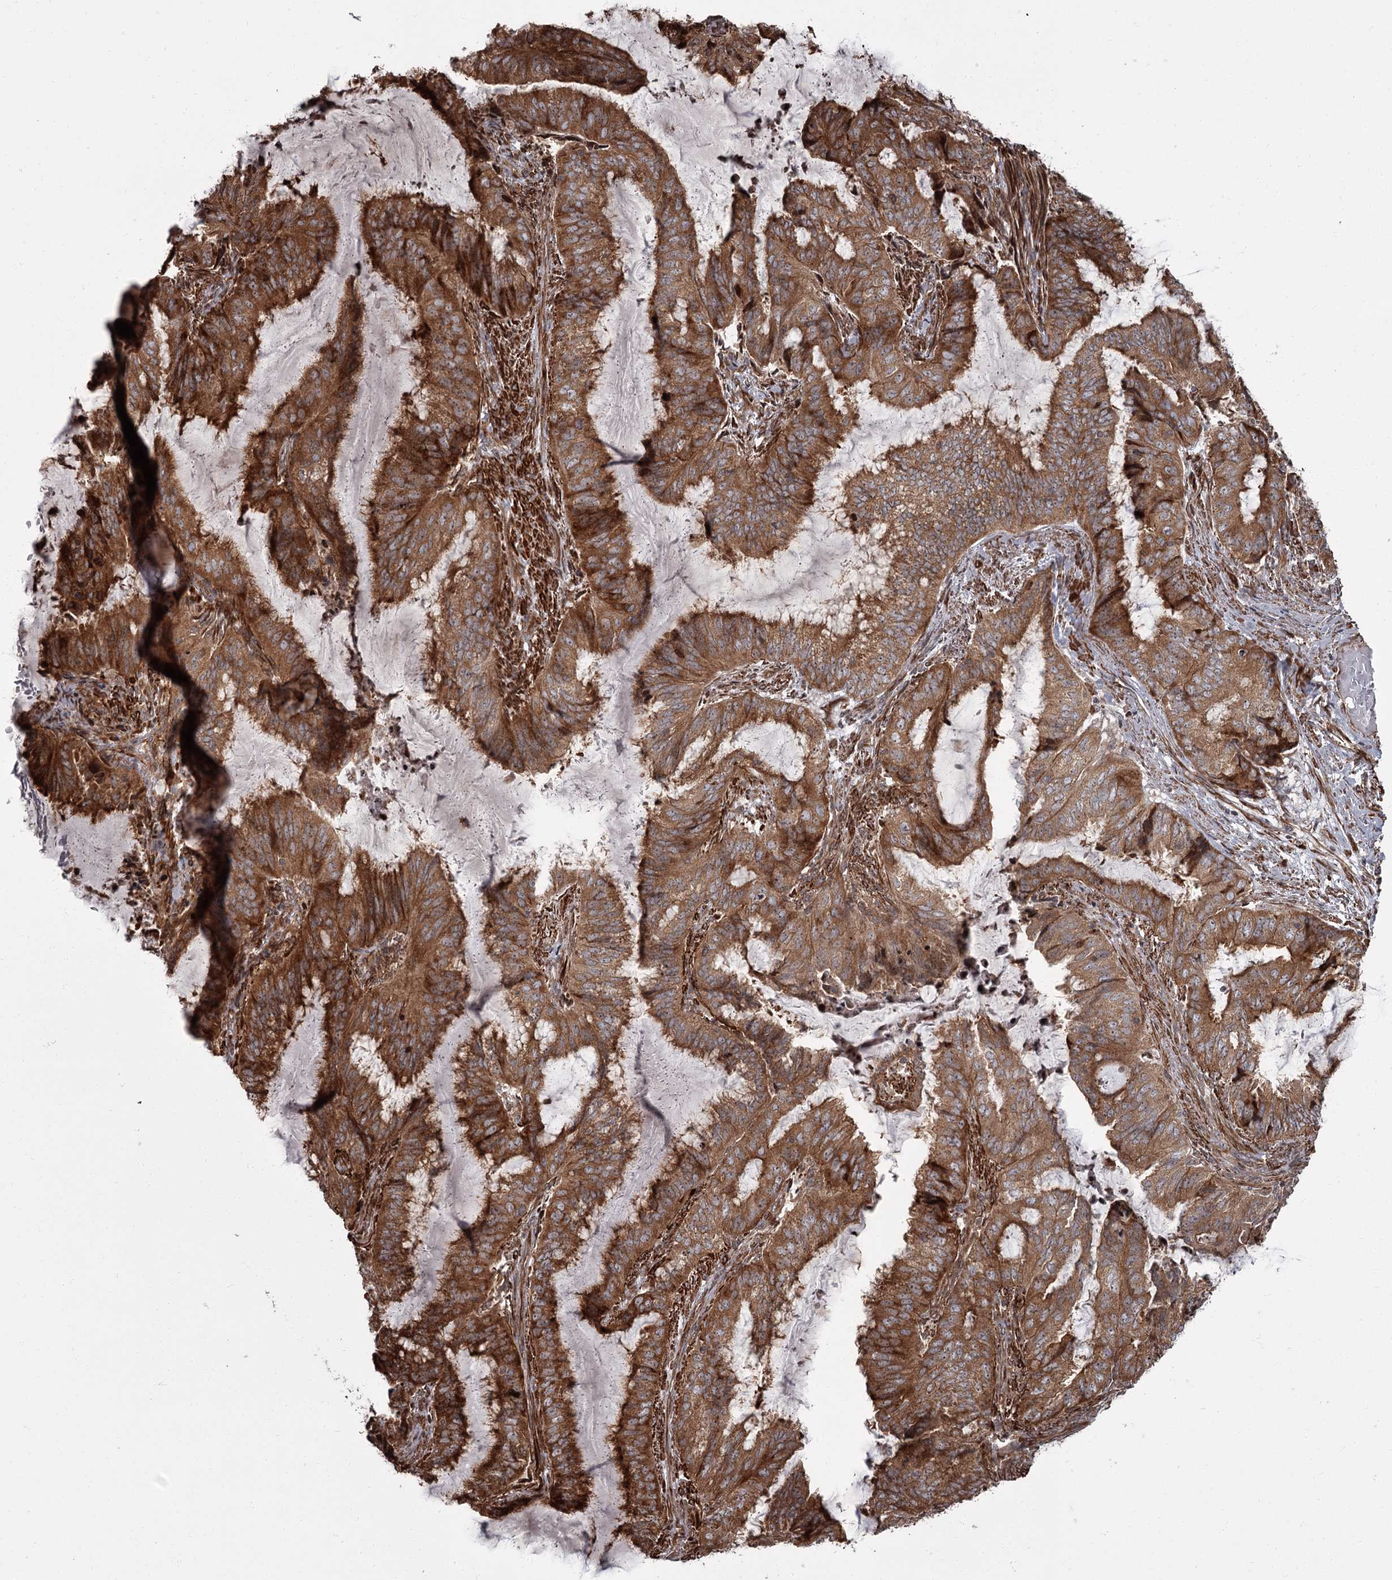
{"staining": {"intensity": "strong", "quantity": ">75%", "location": "cytoplasmic/membranous"}, "tissue": "endometrial cancer", "cell_type": "Tumor cells", "image_type": "cancer", "snomed": [{"axis": "morphology", "description": "Adenocarcinoma, NOS"}, {"axis": "topography", "description": "Endometrium"}], "caption": "The immunohistochemical stain labels strong cytoplasmic/membranous staining in tumor cells of endometrial cancer tissue.", "gene": "THAP9", "patient": {"sex": "female", "age": 51}}